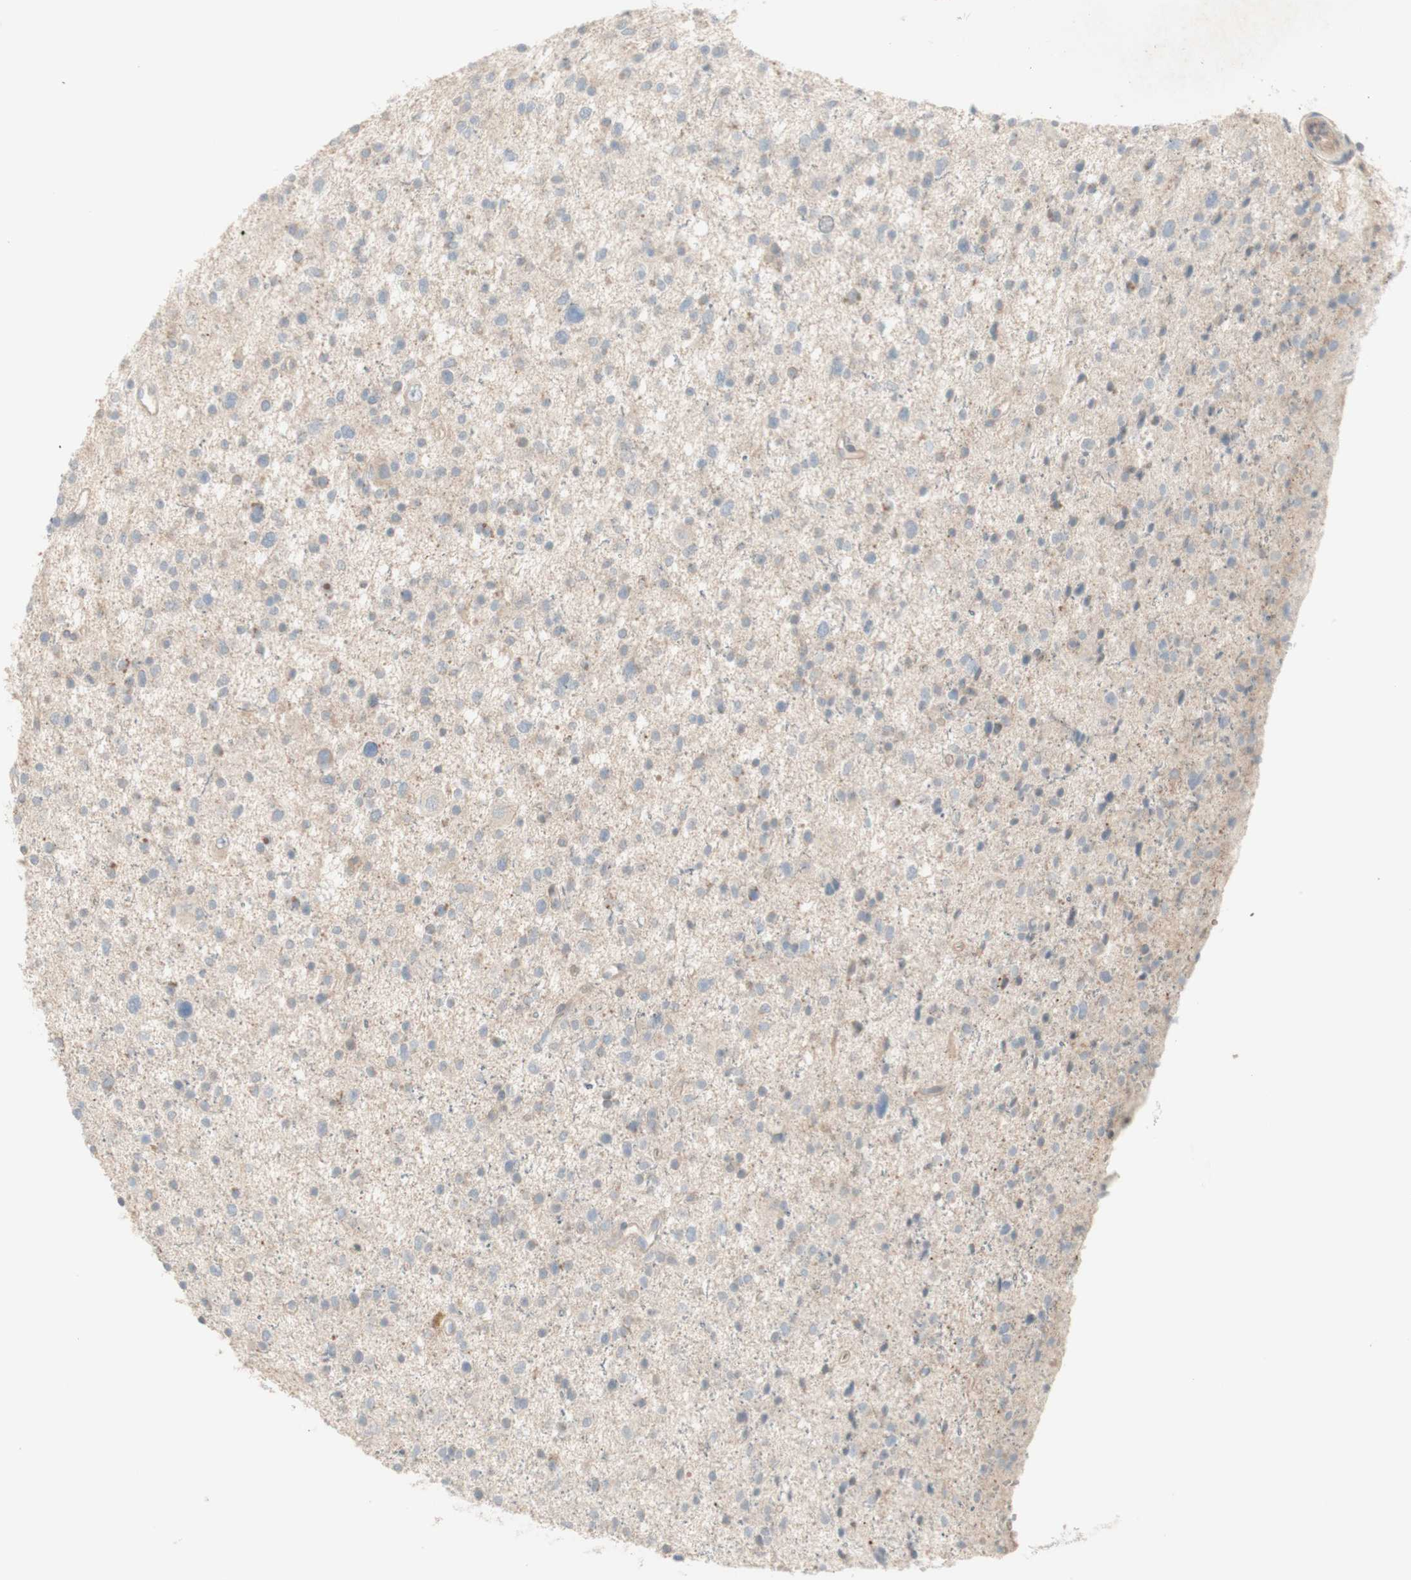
{"staining": {"intensity": "negative", "quantity": "none", "location": "none"}, "tissue": "glioma", "cell_type": "Tumor cells", "image_type": "cancer", "snomed": [{"axis": "morphology", "description": "Glioma, malignant, Low grade"}, {"axis": "topography", "description": "Brain"}], "caption": "DAB (3,3'-diaminobenzidine) immunohistochemical staining of human low-grade glioma (malignant) exhibits no significant staining in tumor cells.", "gene": "PTGER4", "patient": {"sex": "female", "age": 37}}